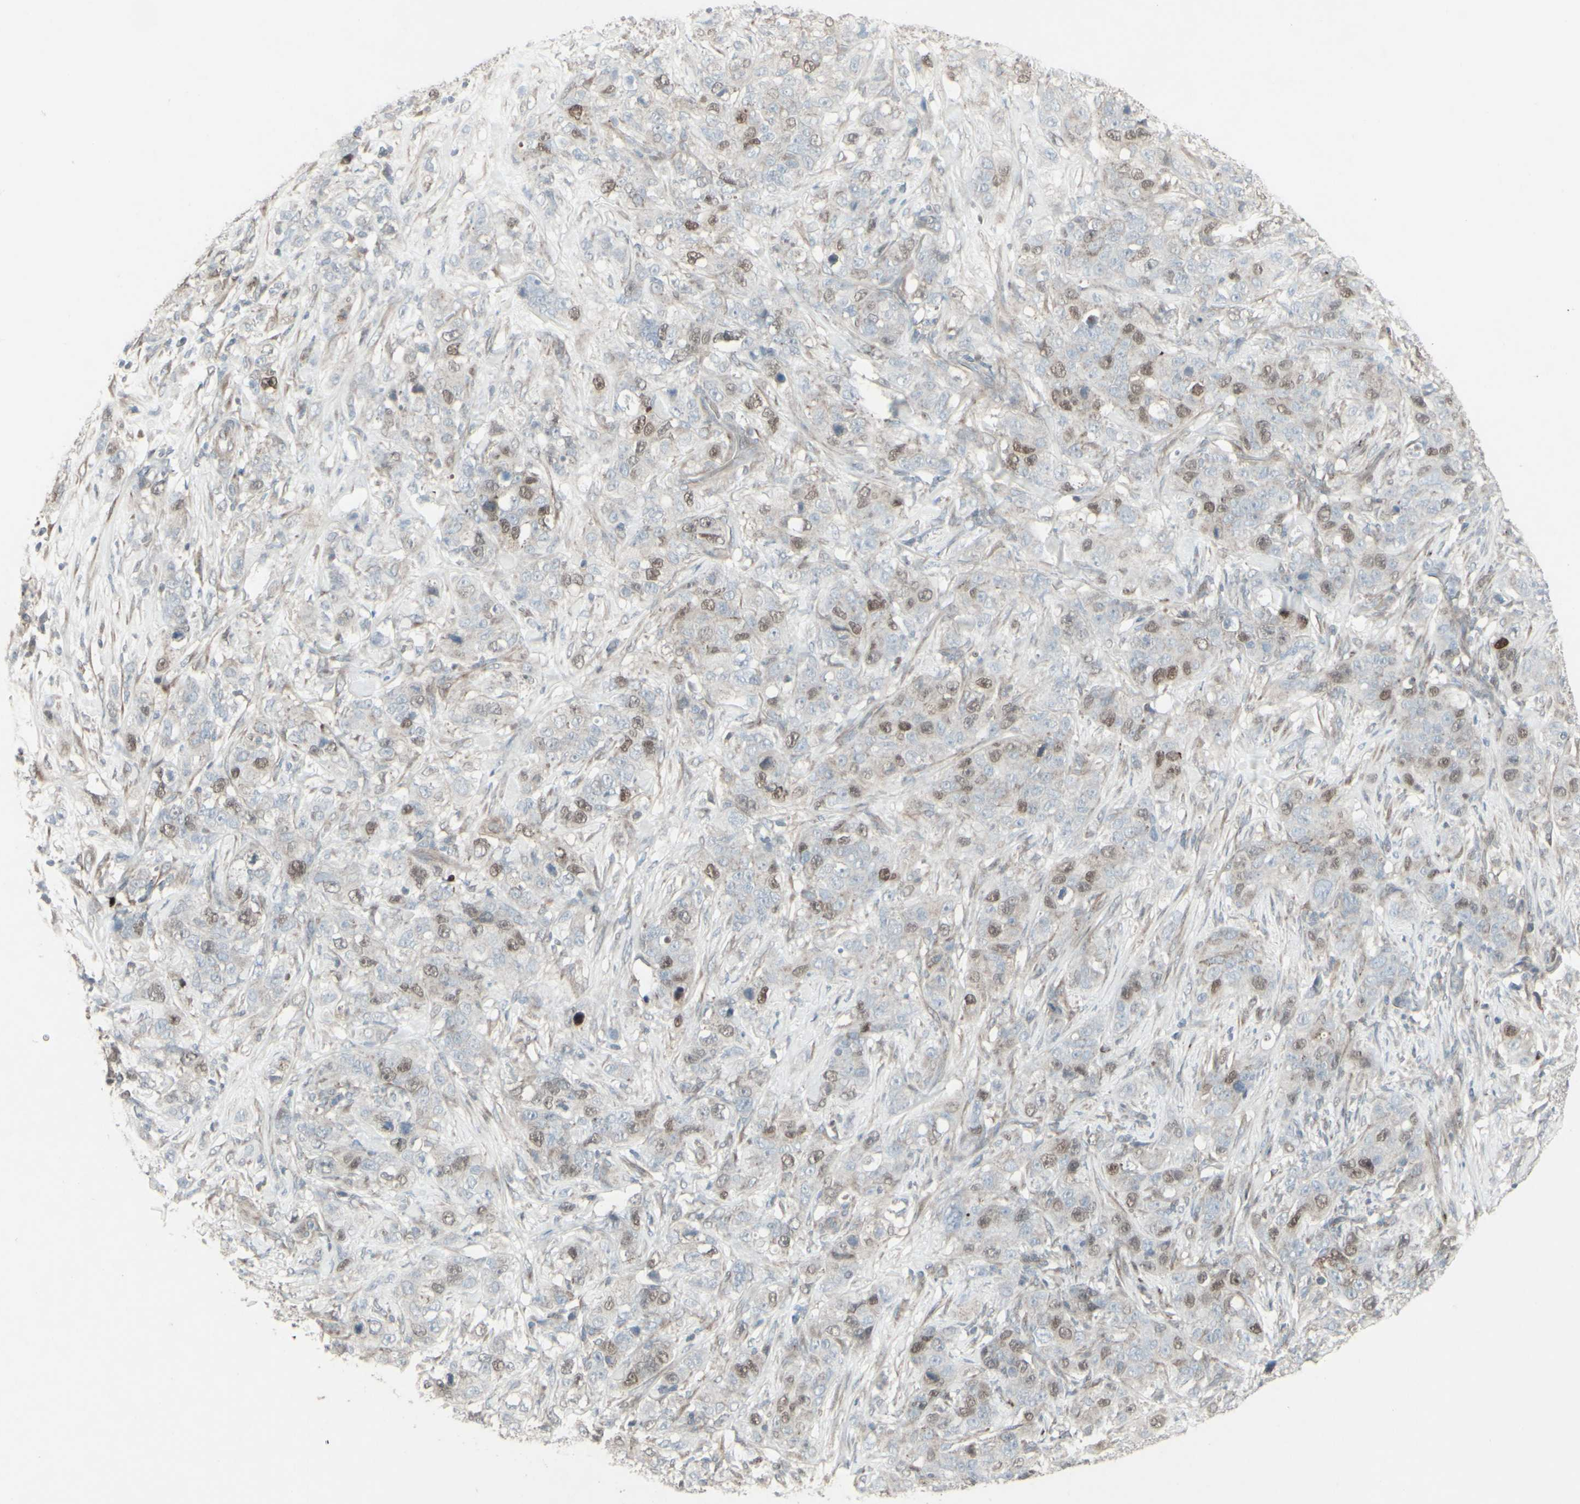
{"staining": {"intensity": "weak", "quantity": "25%-75%", "location": "nuclear"}, "tissue": "stomach cancer", "cell_type": "Tumor cells", "image_type": "cancer", "snomed": [{"axis": "morphology", "description": "Adenocarcinoma, NOS"}, {"axis": "topography", "description": "Stomach"}], "caption": "Protein staining demonstrates weak nuclear expression in approximately 25%-75% of tumor cells in stomach adenocarcinoma.", "gene": "GMNN", "patient": {"sex": "male", "age": 48}}